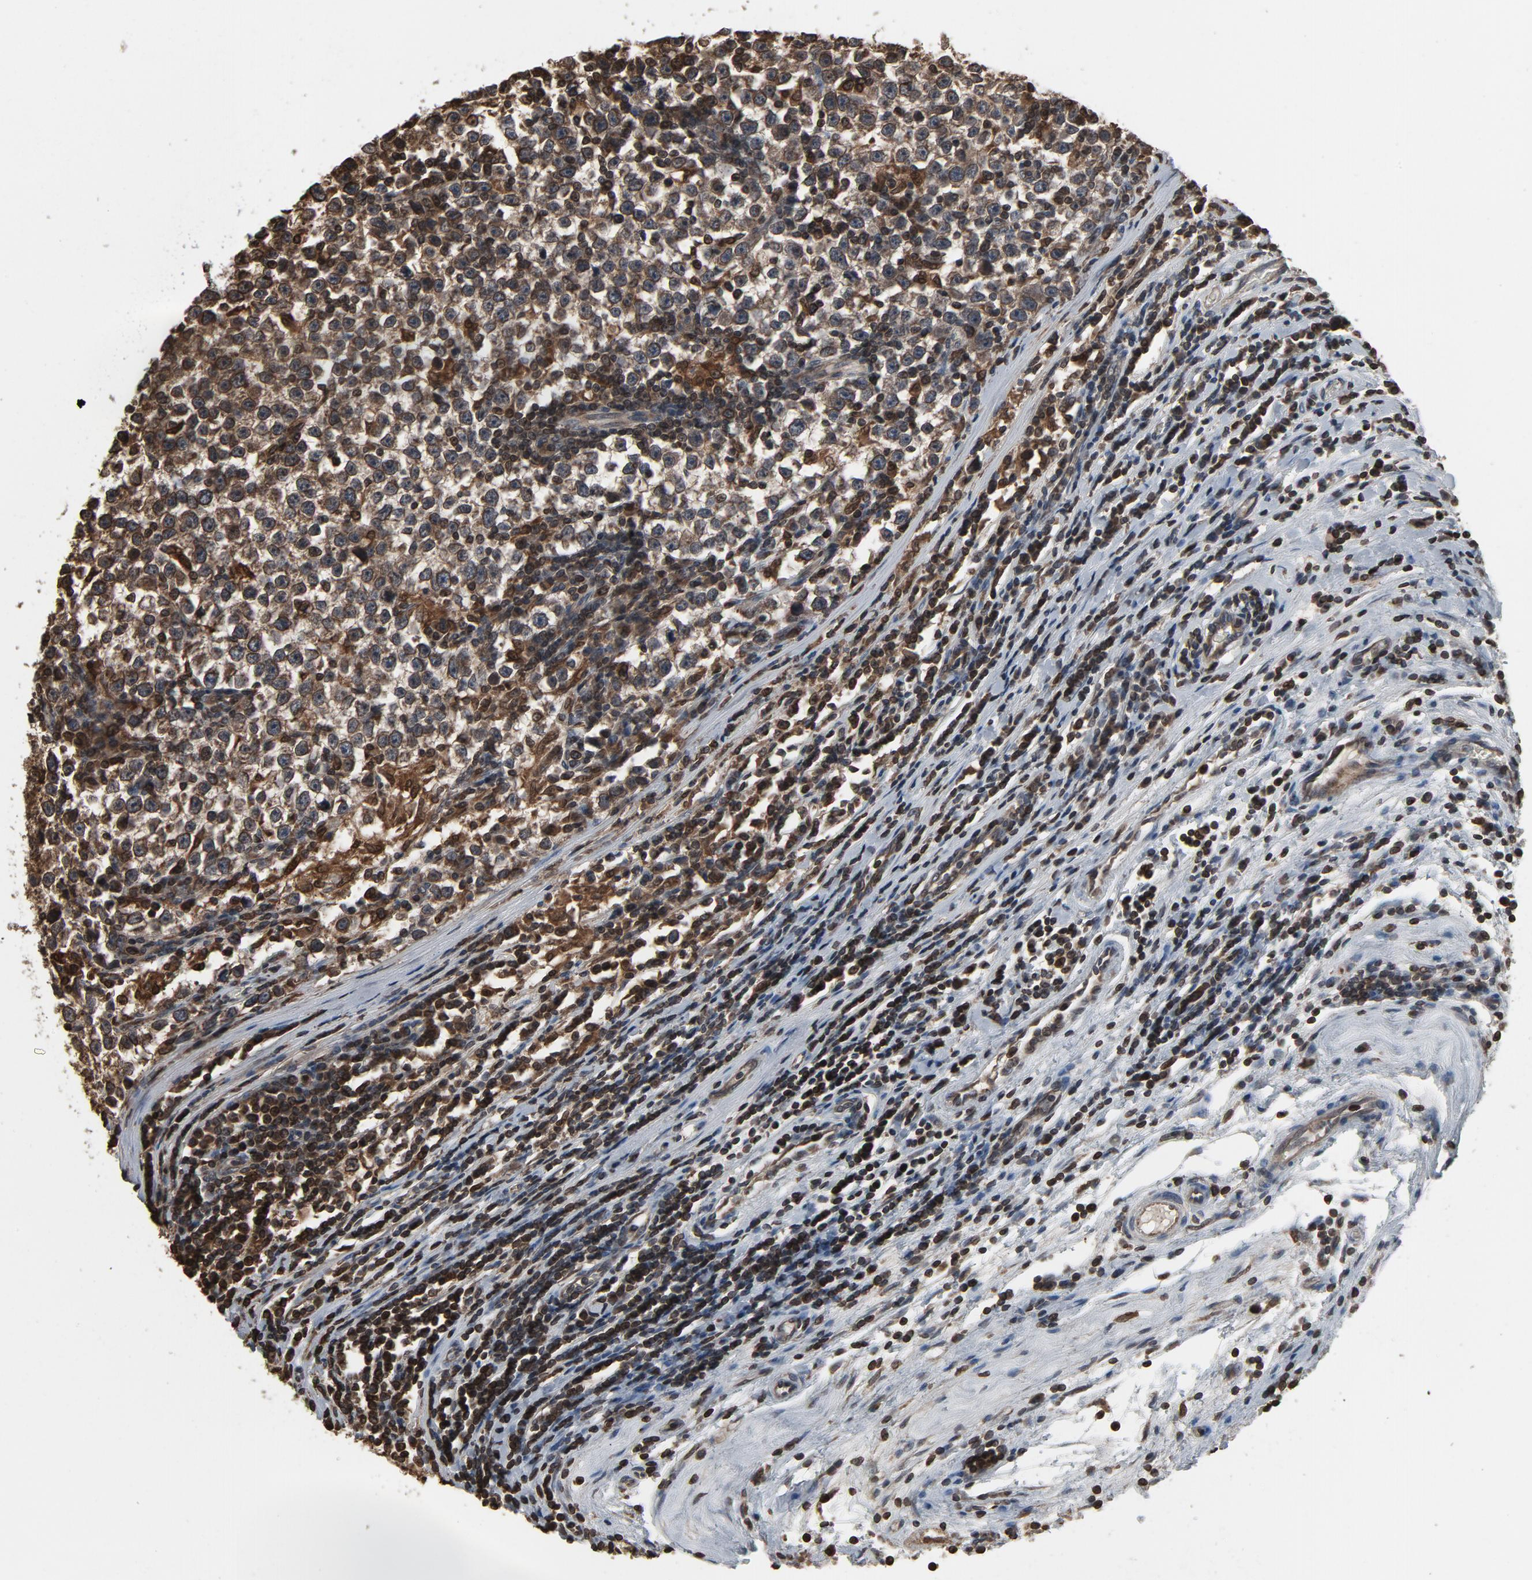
{"staining": {"intensity": "moderate", "quantity": ">75%", "location": "cytoplasmic/membranous,nuclear"}, "tissue": "testis cancer", "cell_type": "Tumor cells", "image_type": "cancer", "snomed": [{"axis": "morphology", "description": "Seminoma, NOS"}, {"axis": "topography", "description": "Testis"}], "caption": "Moderate cytoplasmic/membranous and nuclear positivity is appreciated in about >75% of tumor cells in testis seminoma. Immunohistochemistry (ihc) stains the protein of interest in brown and the nuclei are stained blue.", "gene": "UBE2D1", "patient": {"sex": "male", "age": 43}}